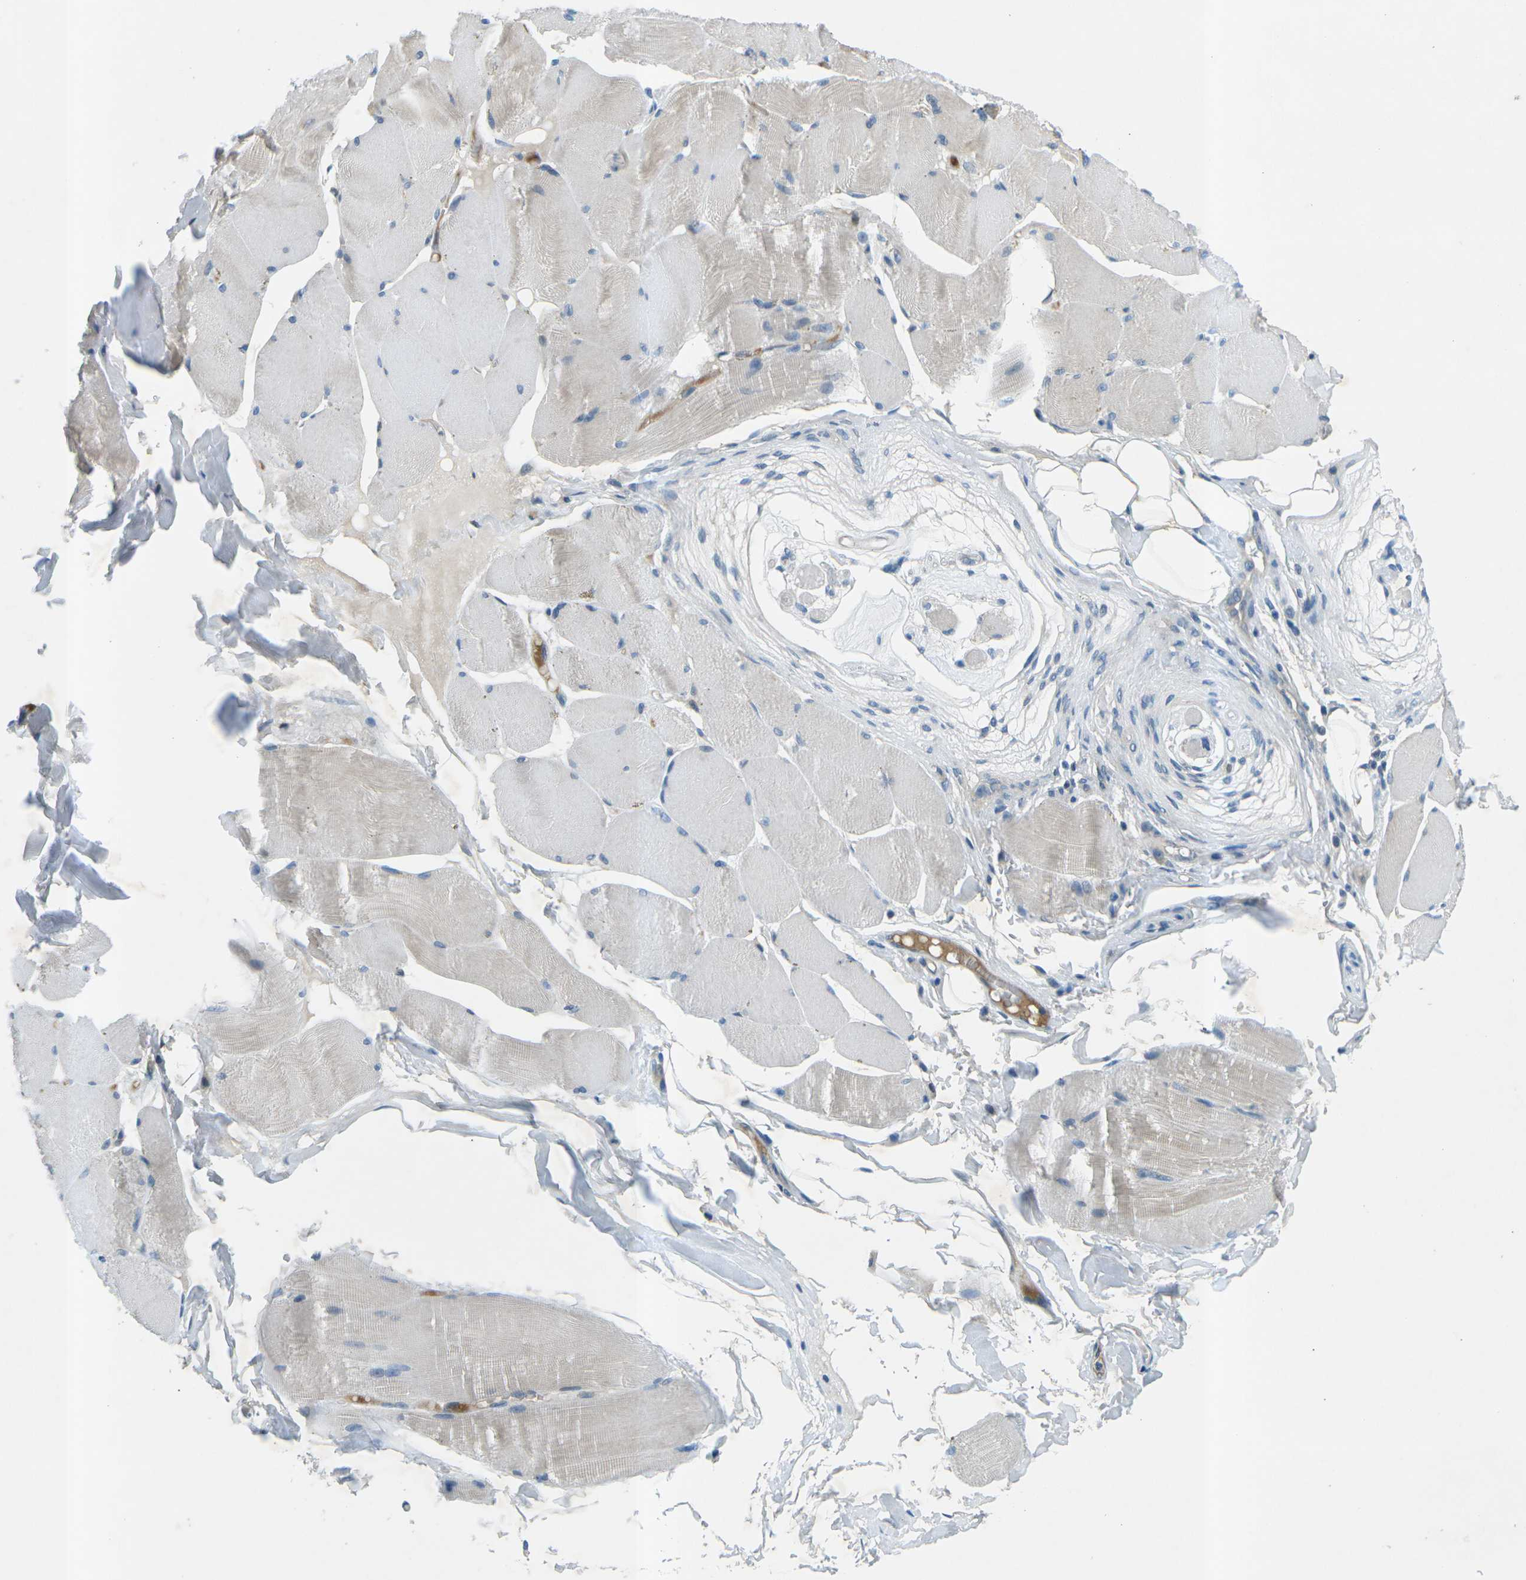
{"staining": {"intensity": "weak", "quantity": "<25%", "location": "cytoplasmic/membranous"}, "tissue": "skeletal muscle", "cell_type": "Myocytes", "image_type": "normal", "snomed": [{"axis": "morphology", "description": "Normal tissue, NOS"}, {"axis": "topography", "description": "Skin"}, {"axis": "topography", "description": "Skeletal muscle"}], "caption": "The immunohistochemistry (IHC) micrograph has no significant staining in myocytes of skeletal muscle. (Brightfield microscopy of DAB immunohistochemistry (IHC) at high magnification).", "gene": "CTNND1", "patient": {"sex": "male", "age": 83}}